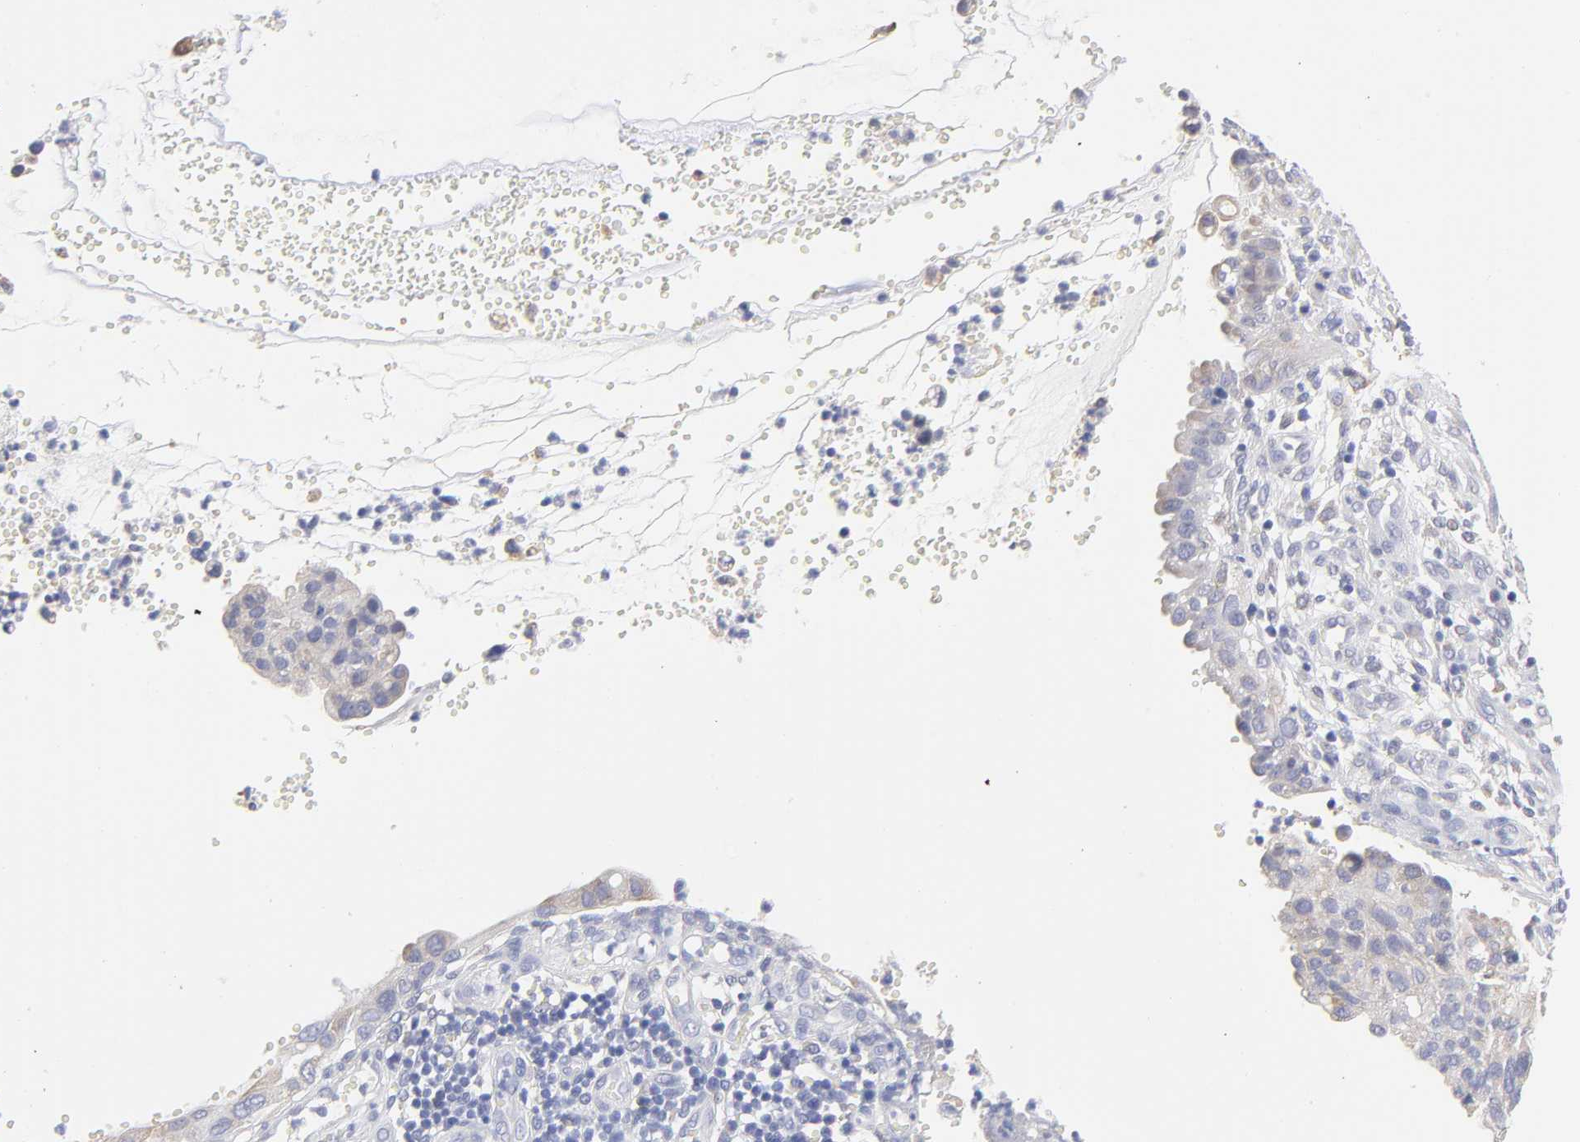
{"staining": {"intensity": "negative", "quantity": "none", "location": "none"}, "tissue": "cervical cancer", "cell_type": "Tumor cells", "image_type": "cancer", "snomed": [{"axis": "morphology", "description": "Normal tissue, NOS"}, {"axis": "morphology", "description": "Squamous cell carcinoma, NOS"}, {"axis": "topography", "description": "Cervix"}], "caption": "Human cervical cancer (squamous cell carcinoma) stained for a protein using immunohistochemistry (IHC) demonstrates no expression in tumor cells.", "gene": "DUSP9", "patient": {"sex": "female", "age": 45}}